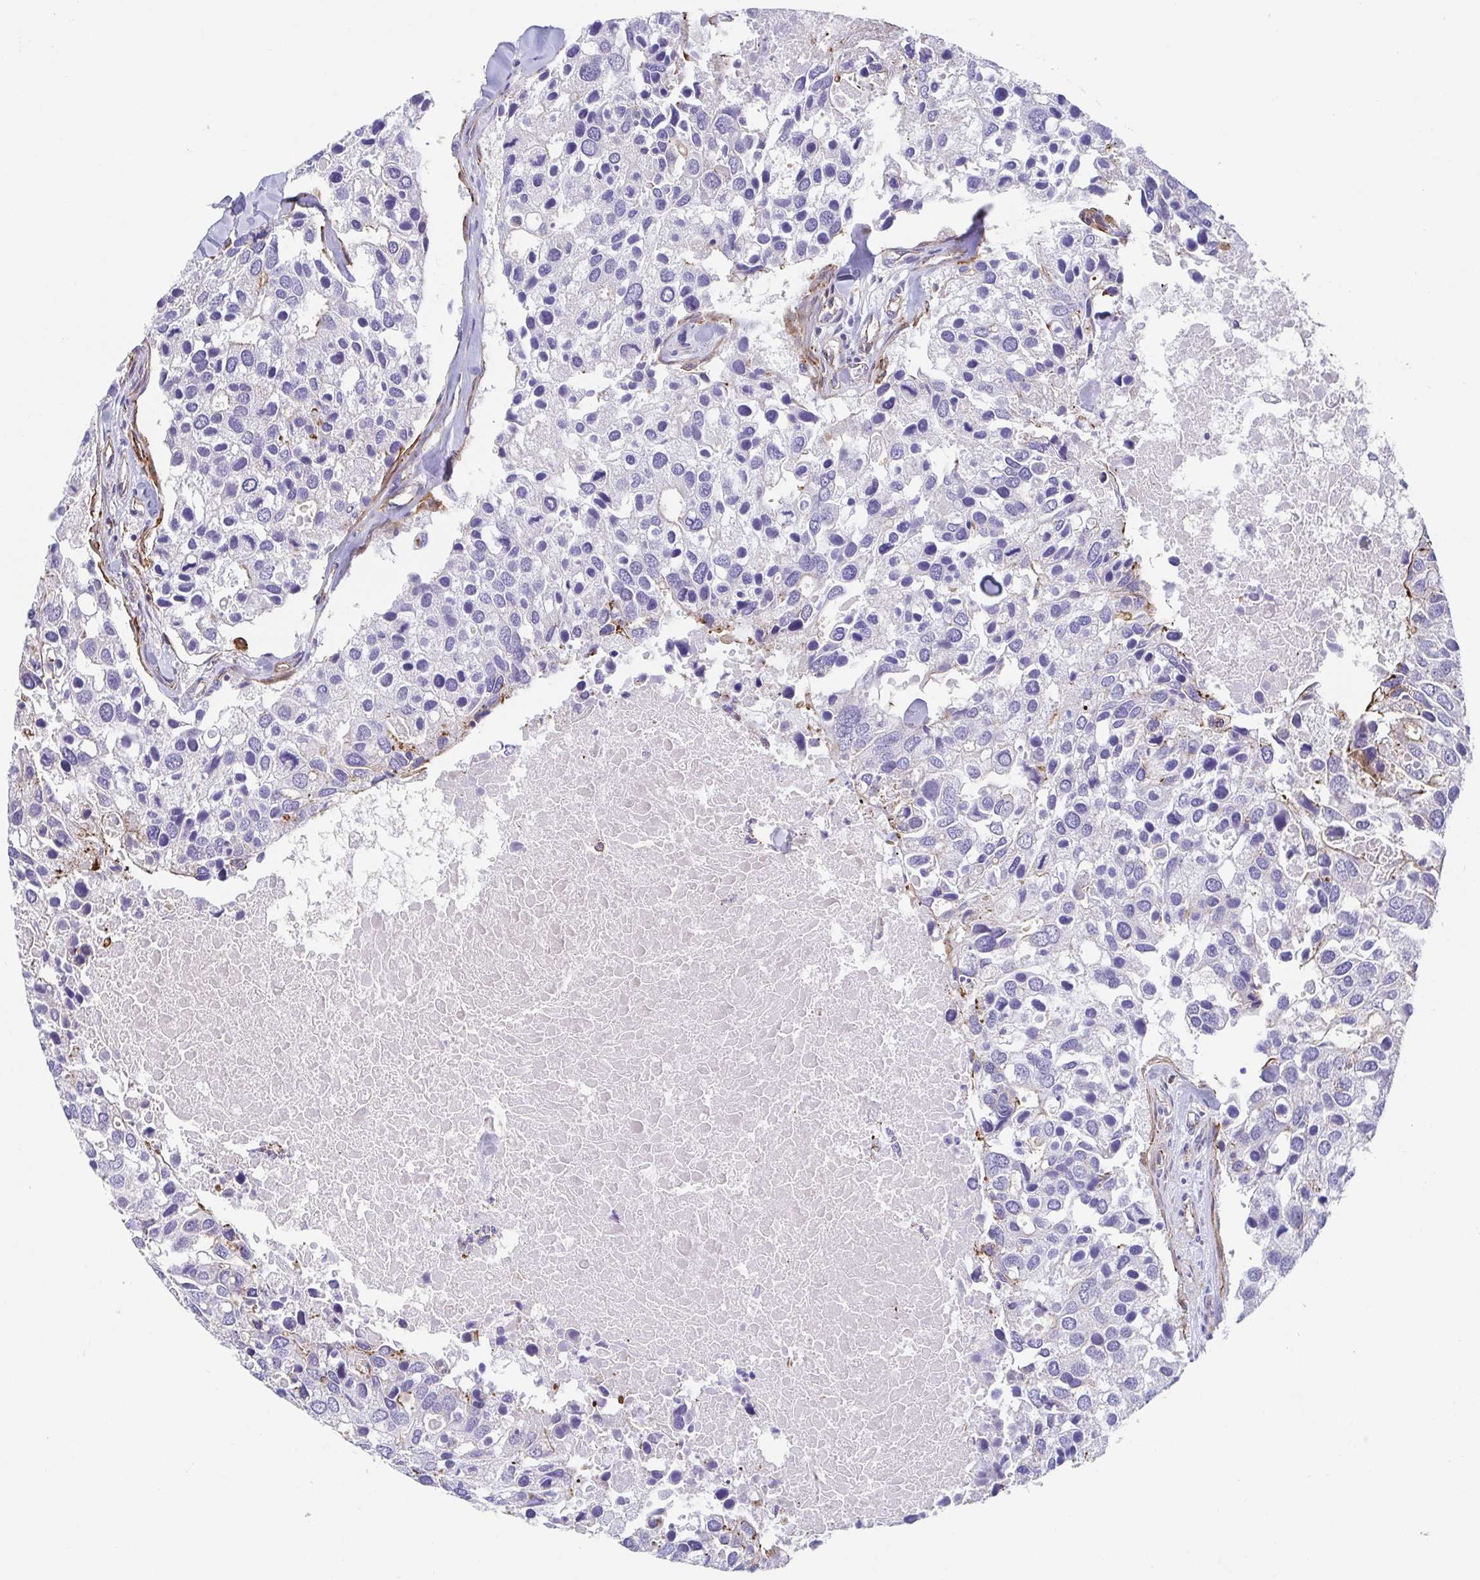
{"staining": {"intensity": "negative", "quantity": "none", "location": "none"}, "tissue": "breast cancer", "cell_type": "Tumor cells", "image_type": "cancer", "snomed": [{"axis": "morphology", "description": "Duct carcinoma"}, {"axis": "topography", "description": "Breast"}], "caption": "This is a image of immunohistochemistry (IHC) staining of breast infiltrating ductal carcinoma, which shows no staining in tumor cells.", "gene": "TRAM2", "patient": {"sex": "female", "age": 83}}